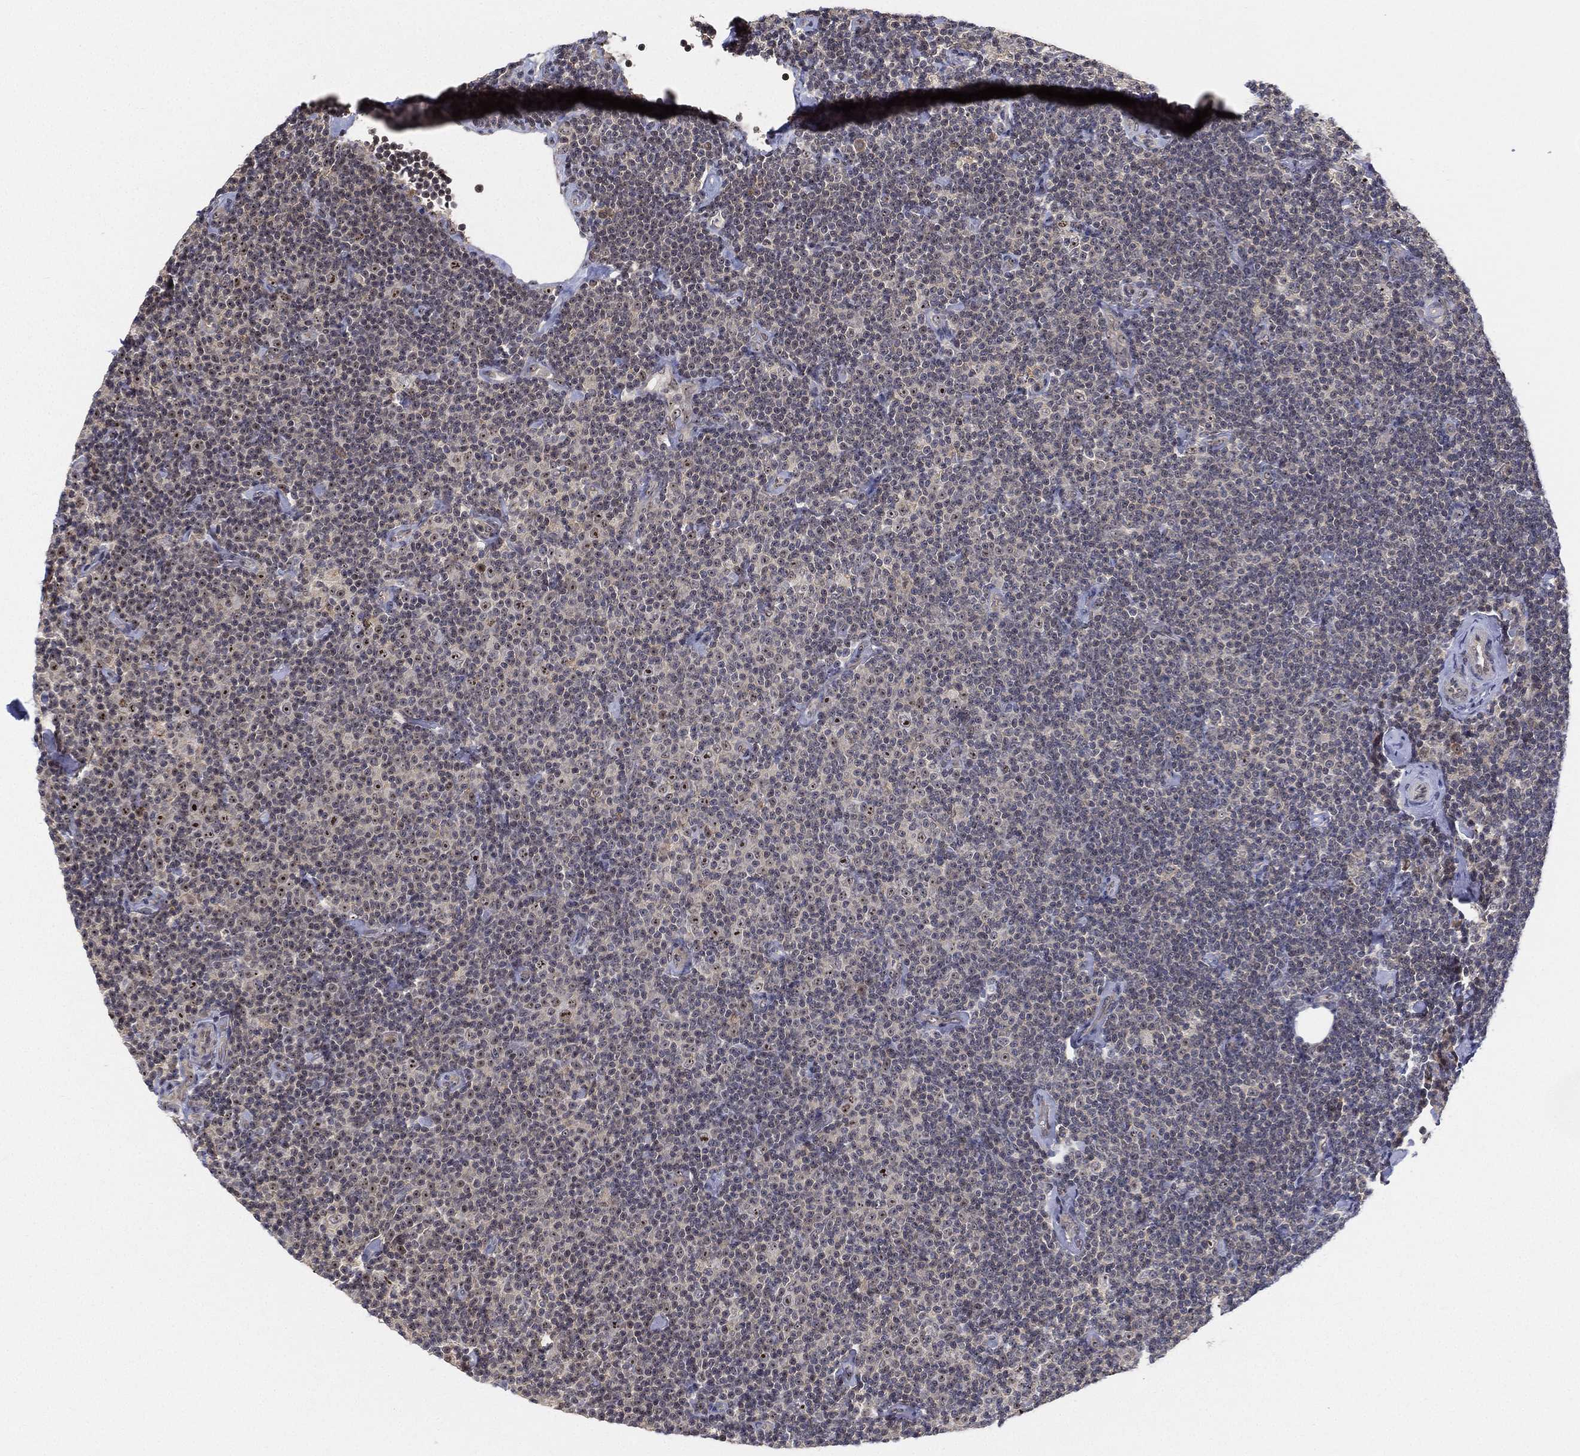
{"staining": {"intensity": "moderate", "quantity": "<25%", "location": "nuclear"}, "tissue": "lymphoma", "cell_type": "Tumor cells", "image_type": "cancer", "snomed": [{"axis": "morphology", "description": "Malignant lymphoma, non-Hodgkin's type, Low grade"}, {"axis": "topography", "description": "Lymph node"}], "caption": "Brown immunohistochemical staining in lymphoma reveals moderate nuclear staining in approximately <25% of tumor cells.", "gene": "PPP1R16B", "patient": {"sex": "male", "age": 81}}